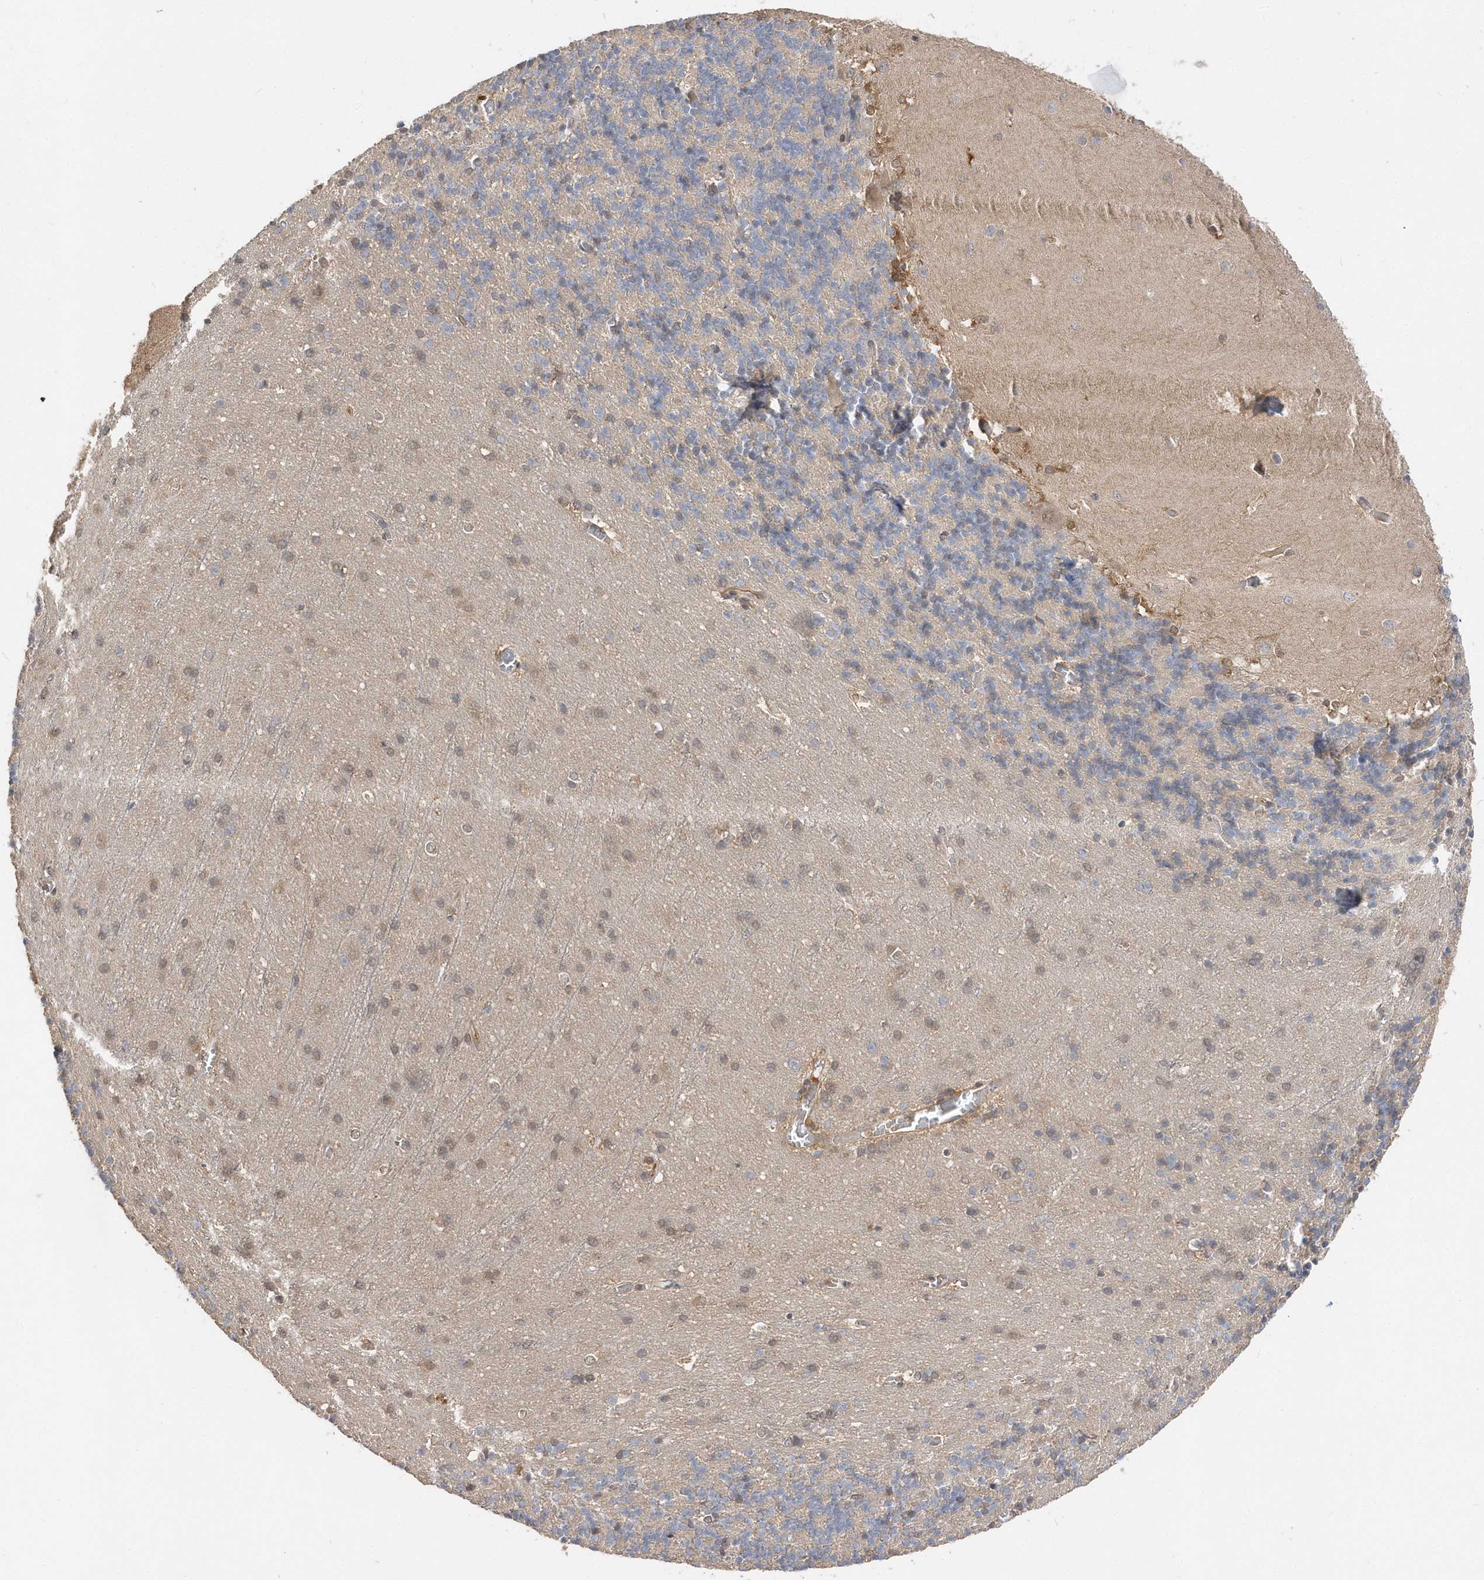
{"staining": {"intensity": "negative", "quantity": "none", "location": "none"}, "tissue": "cerebellum", "cell_type": "Cells in granular layer", "image_type": "normal", "snomed": [{"axis": "morphology", "description": "Normal tissue, NOS"}, {"axis": "topography", "description": "Cerebellum"}], "caption": "Histopathology image shows no significant protein expression in cells in granular layer of benign cerebellum.", "gene": "RPEL1", "patient": {"sex": "male", "age": 37}}